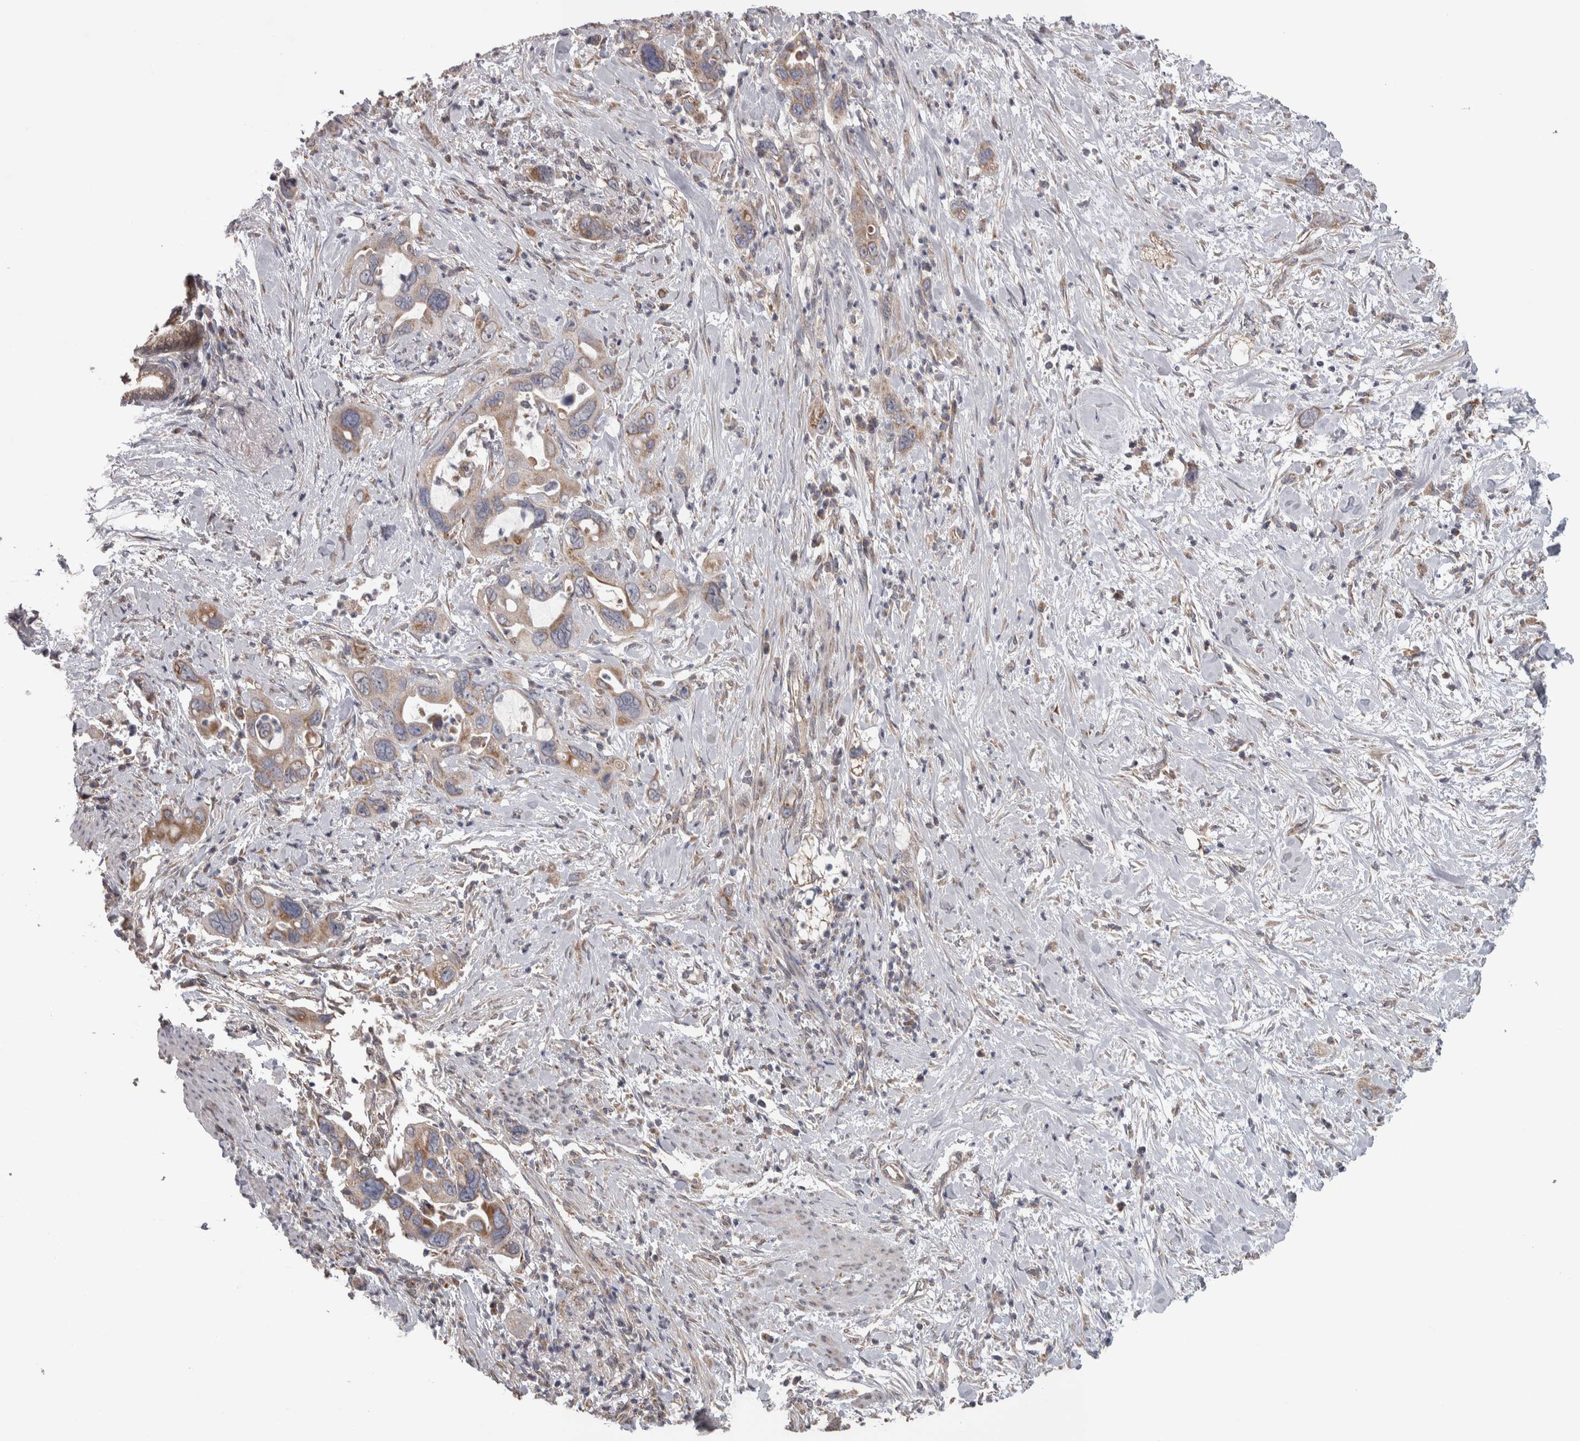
{"staining": {"intensity": "weak", "quantity": ">75%", "location": "cytoplasmic/membranous"}, "tissue": "pancreatic cancer", "cell_type": "Tumor cells", "image_type": "cancer", "snomed": [{"axis": "morphology", "description": "Adenocarcinoma, NOS"}, {"axis": "topography", "description": "Pancreas"}], "caption": "Immunohistochemical staining of adenocarcinoma (pancreatic) demonstrates low levels of weak cytoplasmic/membranous staining in about >75% of tumor cells. The protein of interest is shown in brown color, while the nuclei are stained blue.", "gene": "SCO1", "patient": {"sex": "female", "age": 70}}